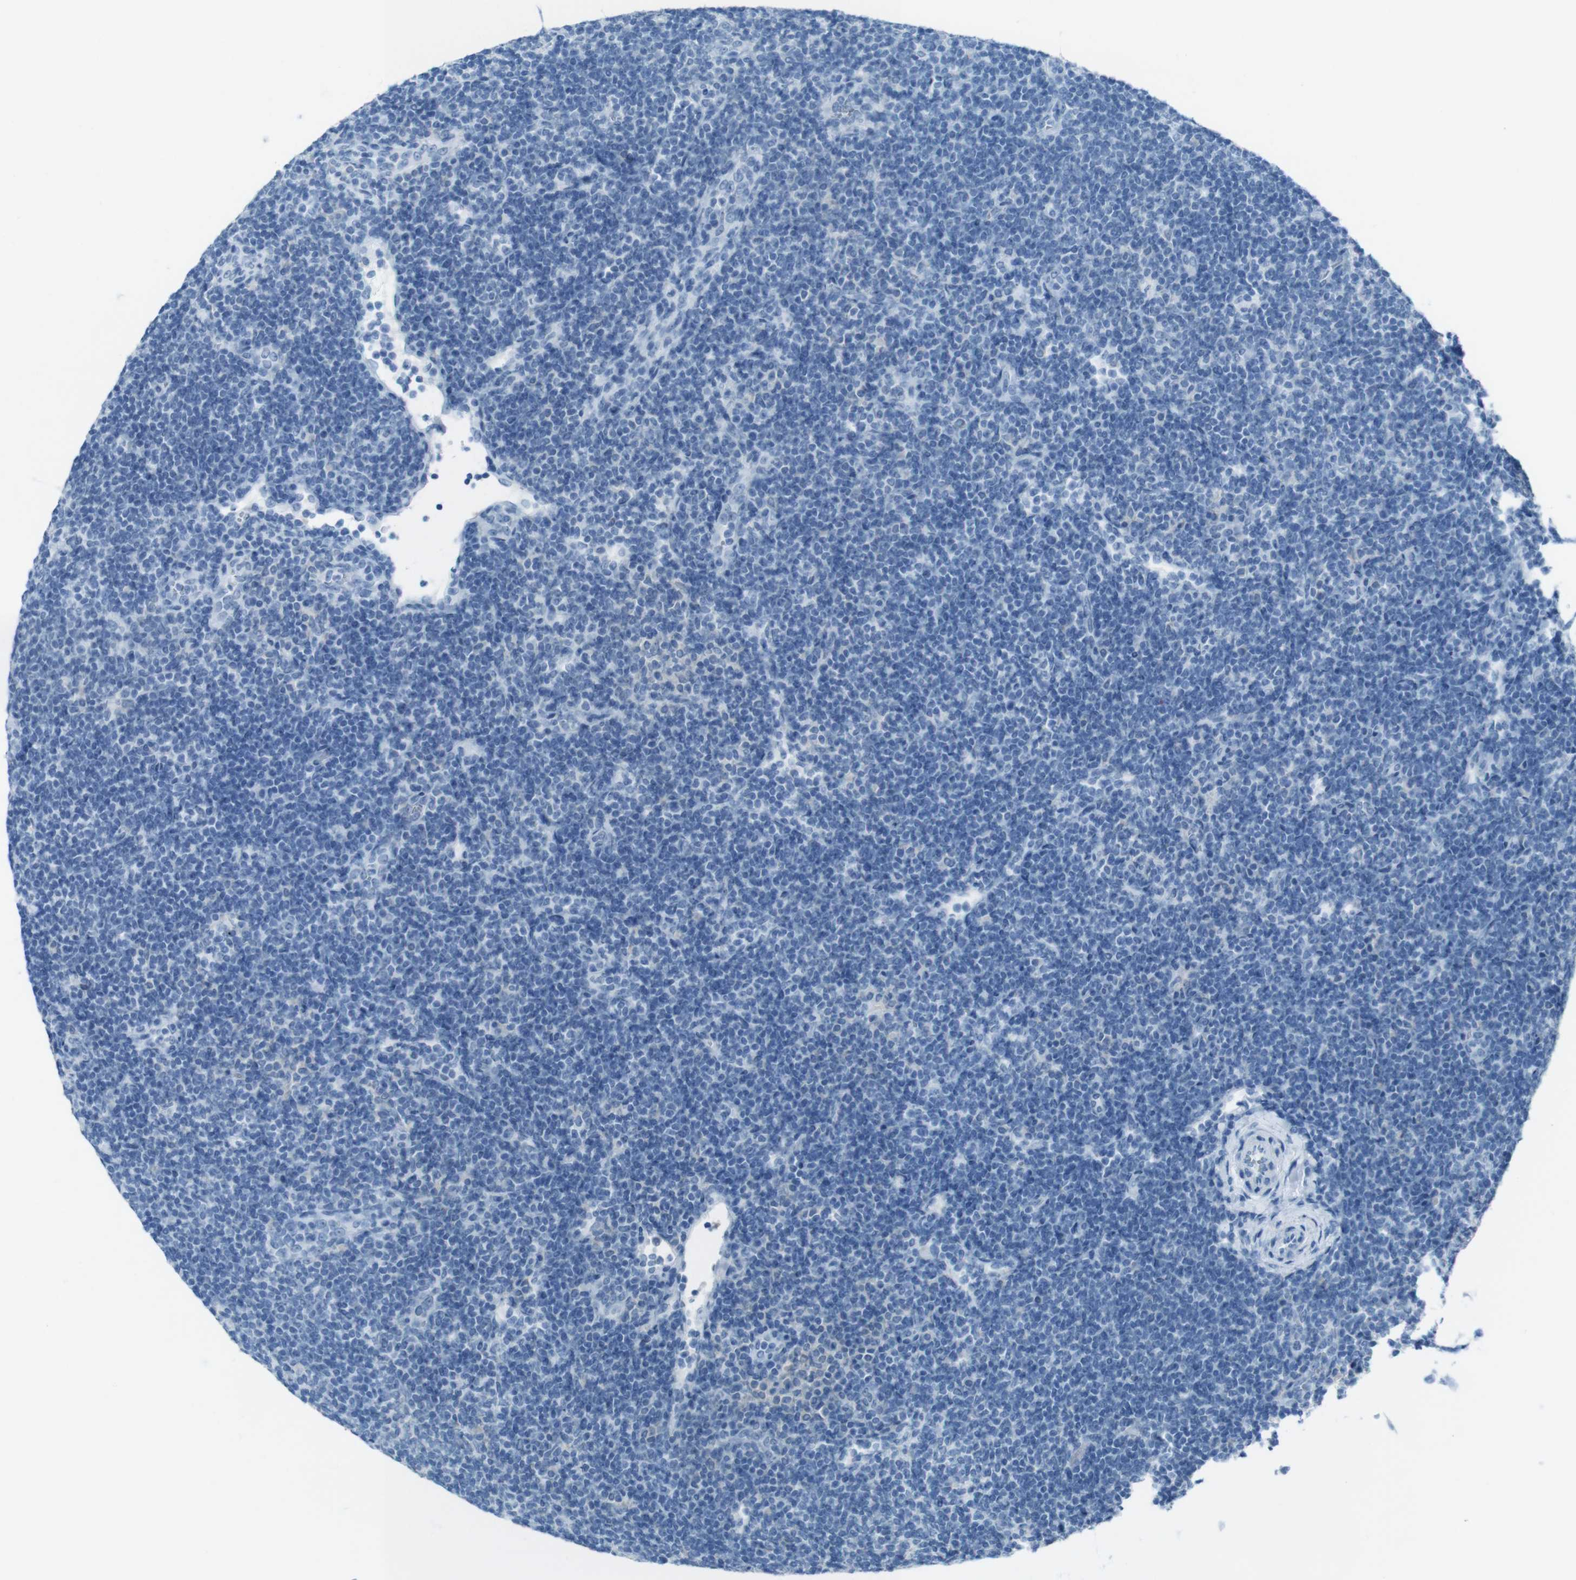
{"staining": {"intensity": "negative", "quantity": "none", "location": "none"}, "tissue": "lymphoma", "cell_type": "Tumor cells", "image_type": "cancer", "snomed": [{"axis": "morphology", "description": "Hodgkin's disease, NOS"}, {"axis": "topography", "description": "Lymph node"}], "caption": "Immunohistochemical staining of human Hodgkin's disease reveals no significant staining in tumor cells. The staining is performed using DAB brown chromogen with nuclei counter-stained in using hematoxylin.", "gene": "TMEM207", "patient": {"sex": "female", "age": 57}}